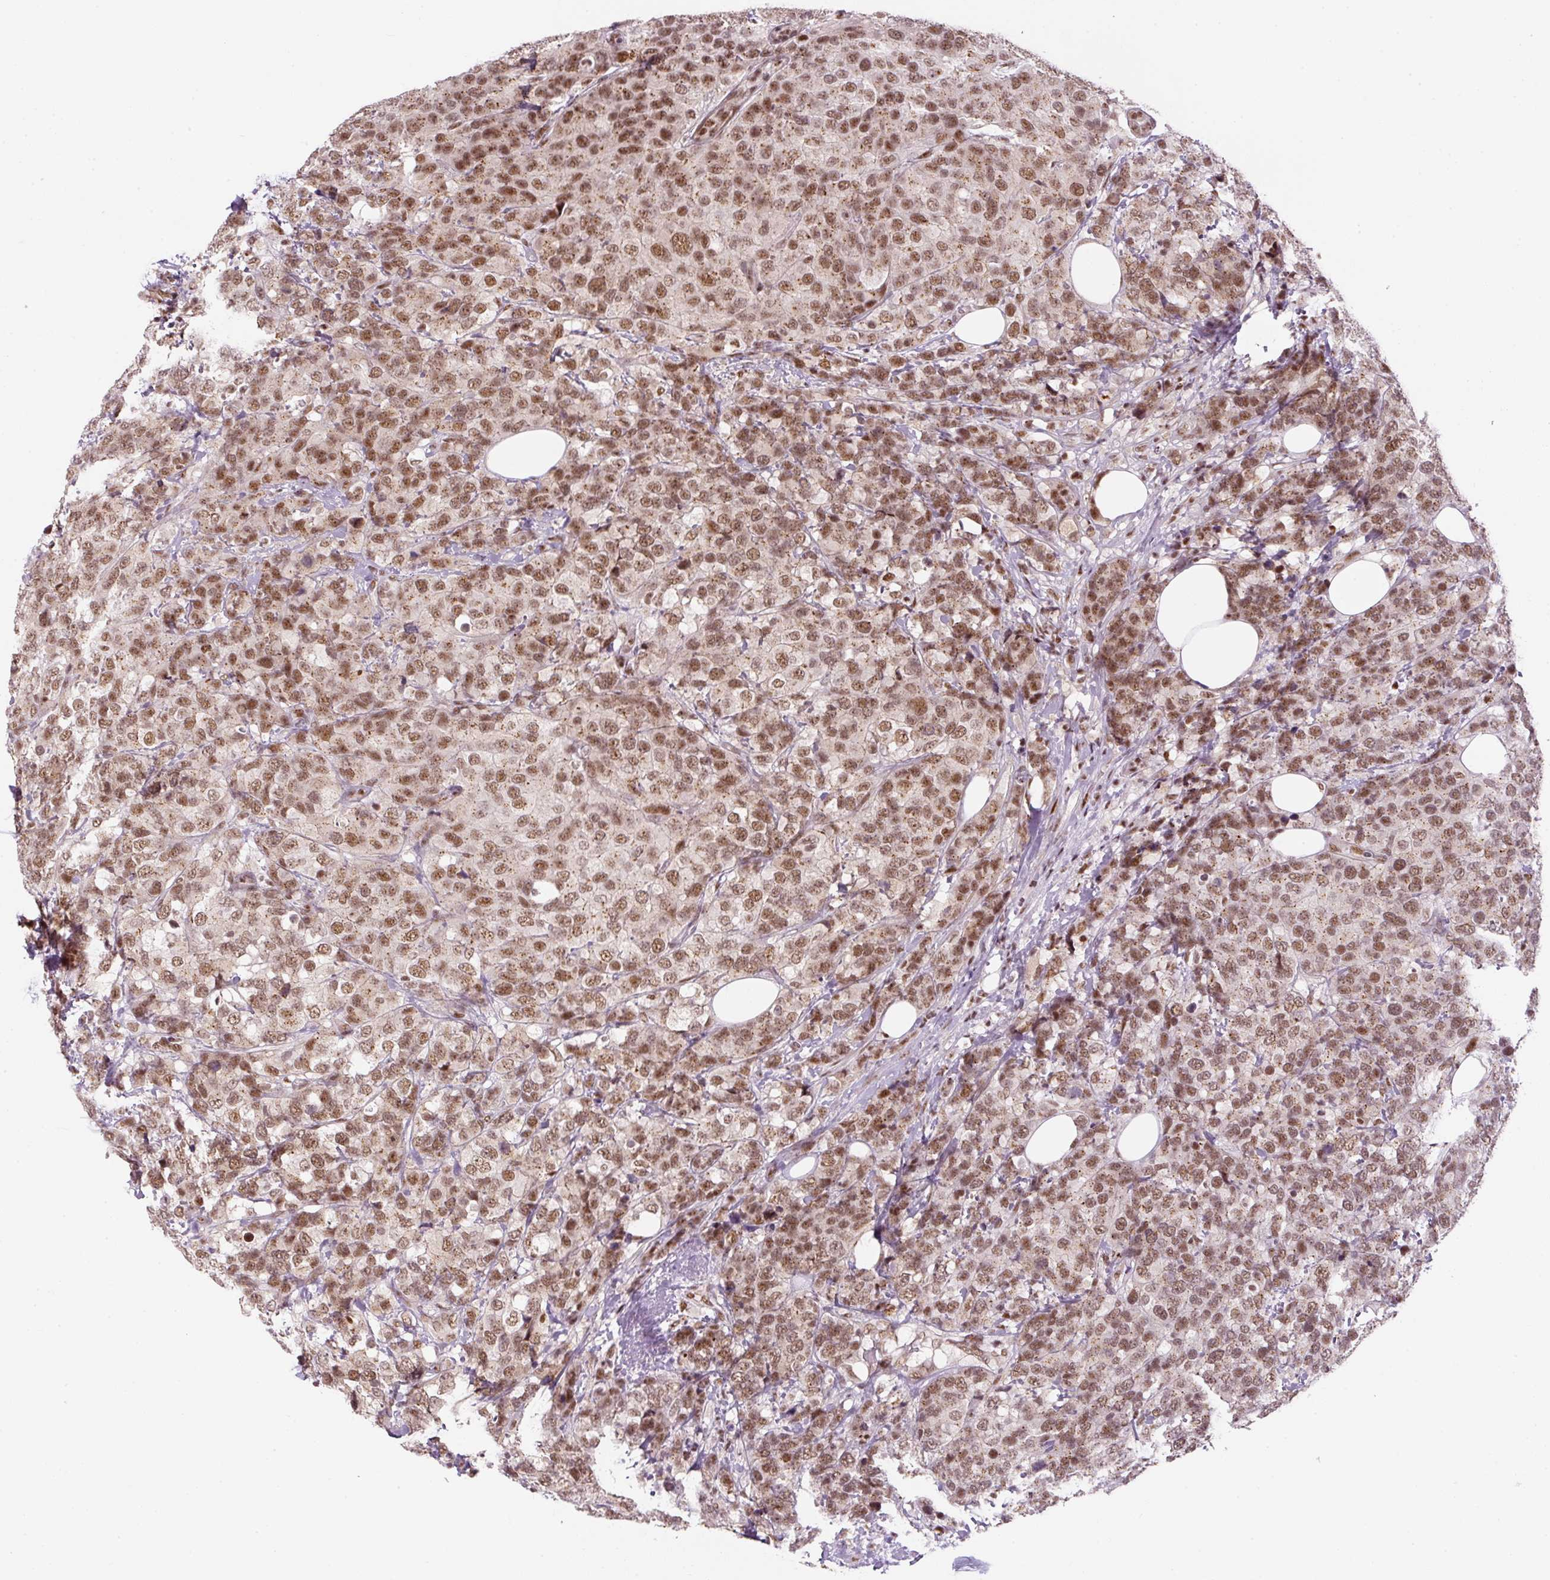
{"staining": {"intensity": "moderate", "quantity": ">75%", "location": "nuclear"}, "tissue": "breast cancer", "cell_type": "Tumor cells", "image_type": "cancer", "snomed": [{"axis": "morphology", "description": "Lobular carcinoma"}, {"axis": "topography", "description": "Breast"}], "caption": "Immunohistochemical staining of human breast lobular carcinoma reveals medium levels of moderate nuclear expression in about >75% of tumor cells.", "gene": "U2AF2", "patient": {"sex": "female", "age": 59}}